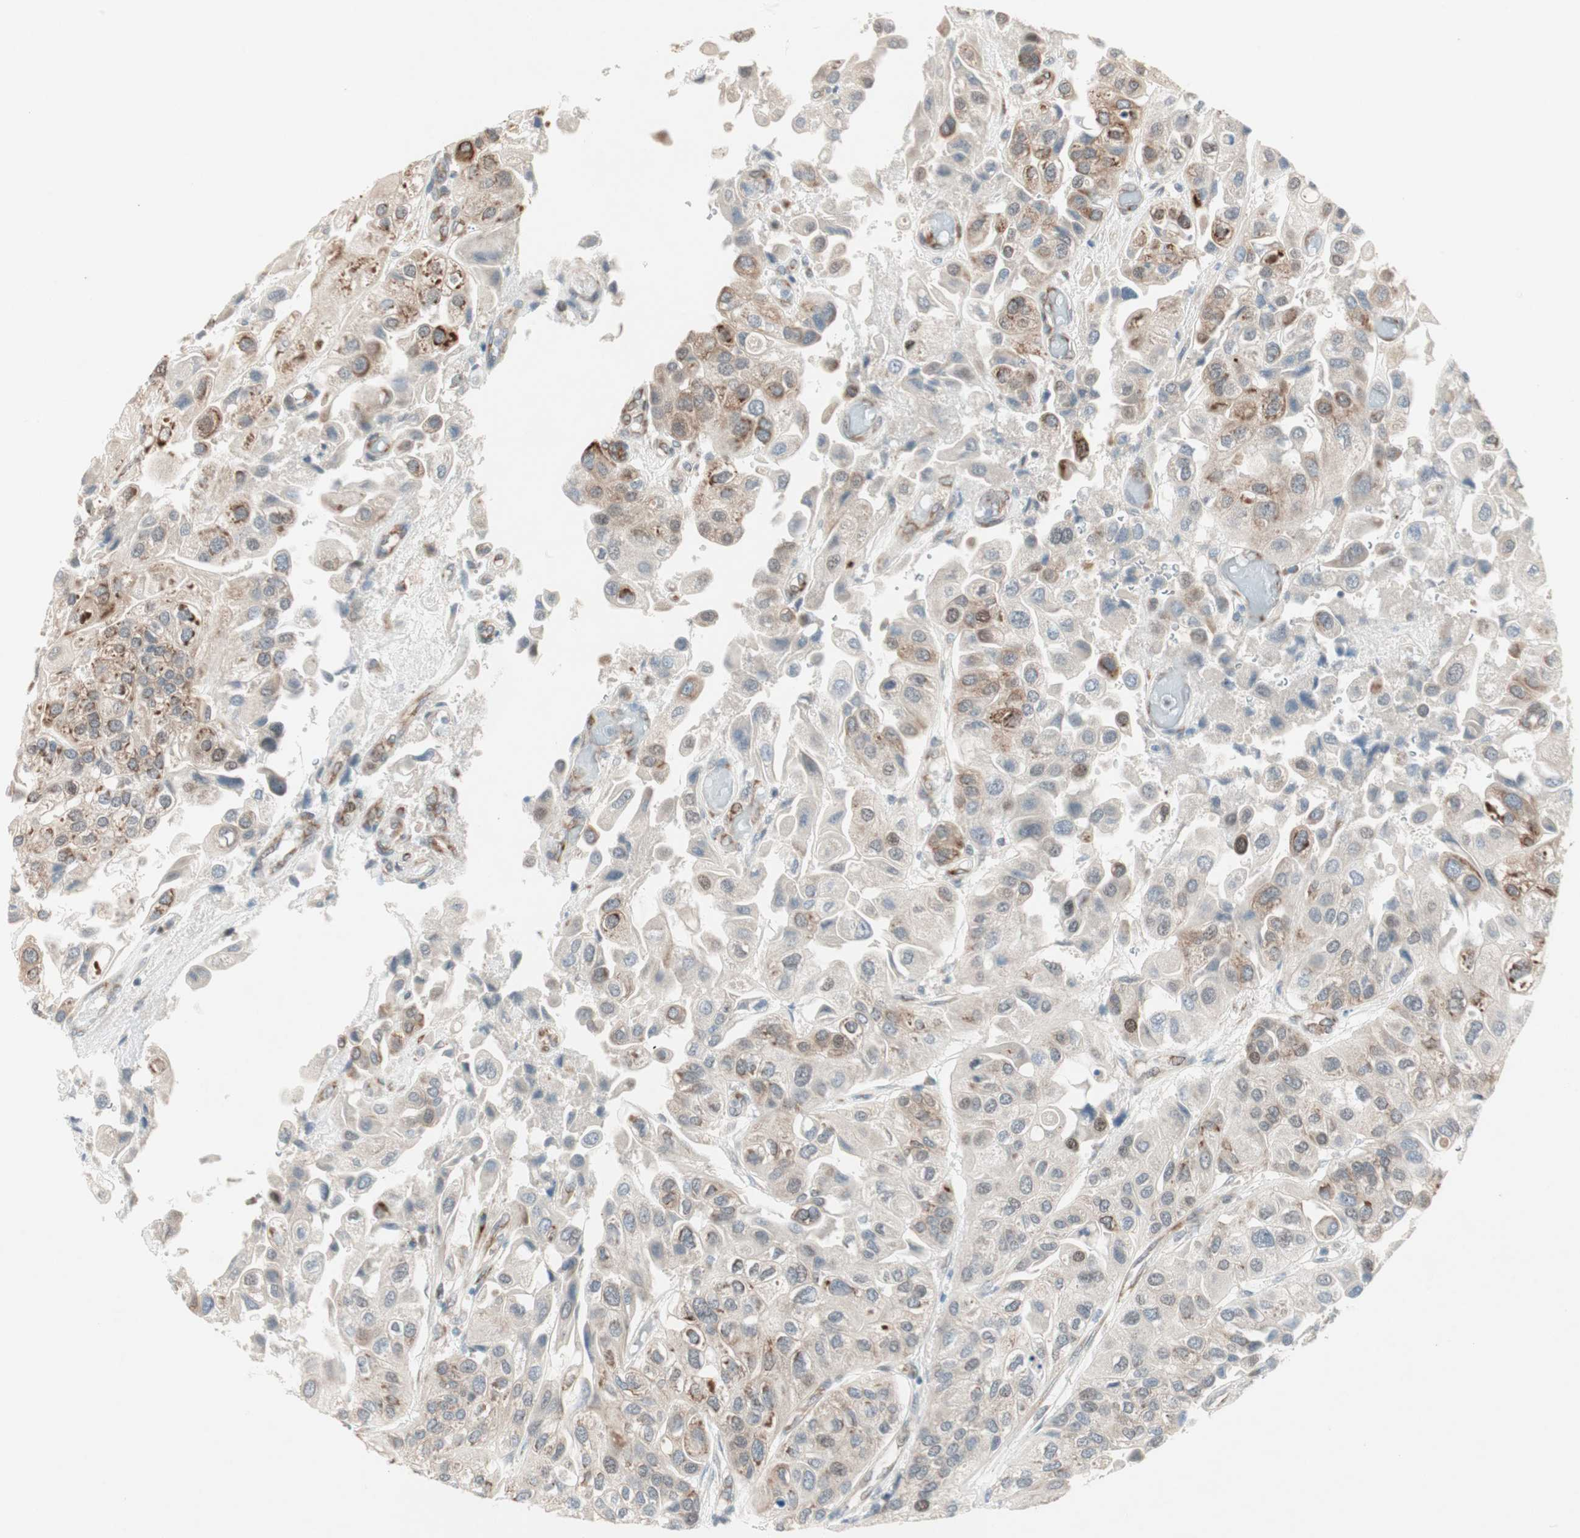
{"staining": {"intensity": "strong", "quantity": ">75%", "location": "cytoplasmic/membranous,nuclear"}, "tissue": "urothelial cancer", "cell_type": "Tumor cells", "image_type": "cancer", "snomed": [{"axis": "morphology", "description": "Urothelial carcinoma, High grade"}, {"axis": "topography", "description": "Urinary bladder"}], "caption": "A brown stain labels strong cytoplasmic/membranous and nuclear positivity of a protein in human urothelial cancer tumor cells.", "gene": "ZNF37A", "patient": {"sex": "female", "age": 64}}